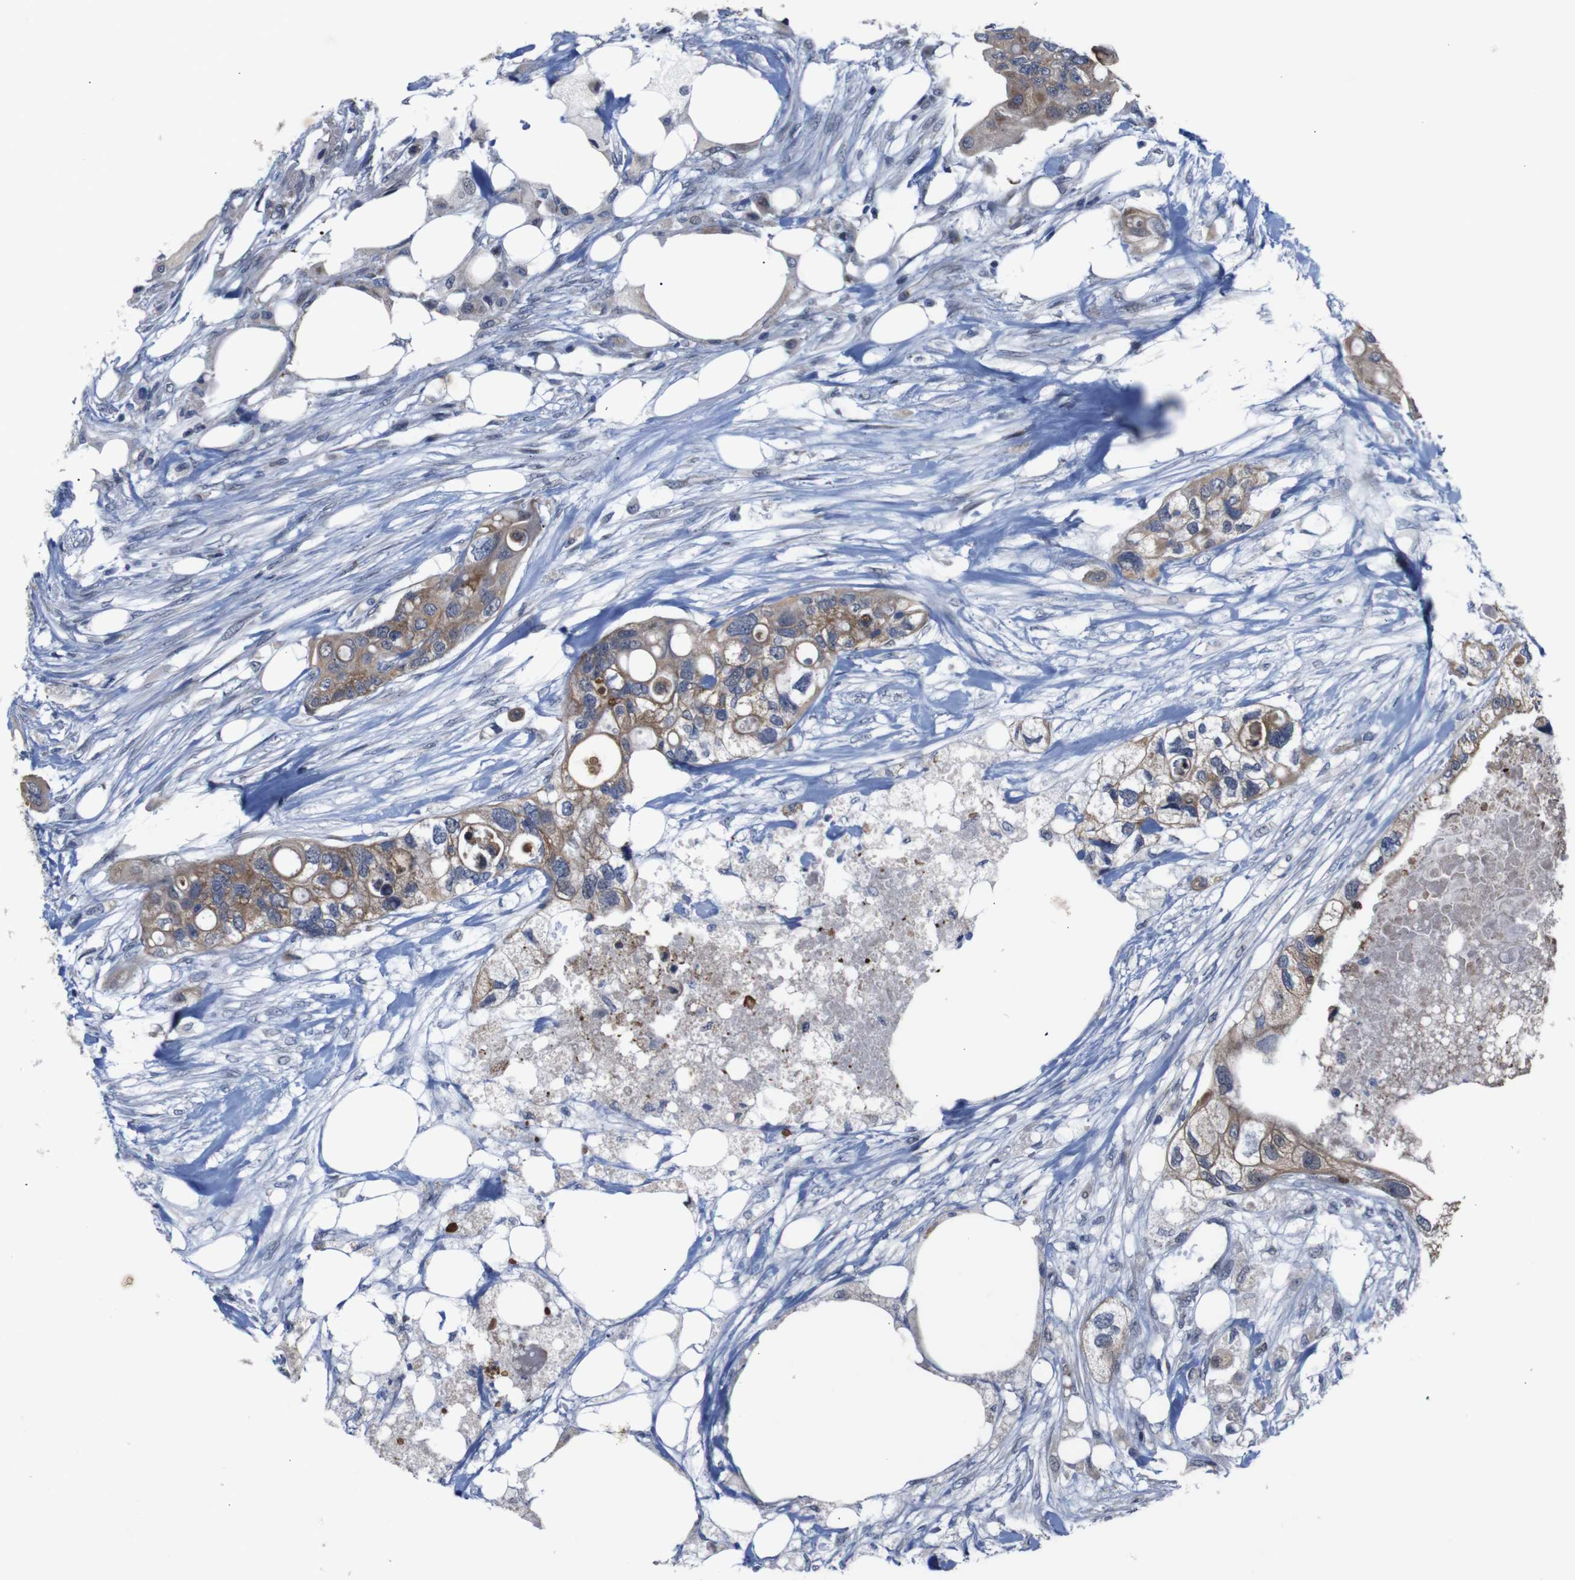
{"staining": {"intensity": "moderate", "quantity": ">75%", "location": "cytoplasmic/membranous"}, "tissue": "colorectal cancer", "cell_type": "Tumor cells", "image_type": "cancer", "snomed": [{"axis": "morphology", "description": "Adenocarcinoma, NOS"}, {"axis": "topography", "description": "Colon"}], "caption": "An image of colorectal adenocarcinoma stained for a protein demonstrates moderate cytoplasmic/membranous brown staining in tumor cells. The protein is stained brown, and the nuclei are stained in blue (DAB (3,3'-diaminobenzidine) IHC with brightfield microscopy, high magnification).", "gene": "ATP7B", "patient": {"sex": "female", "age": 57}}